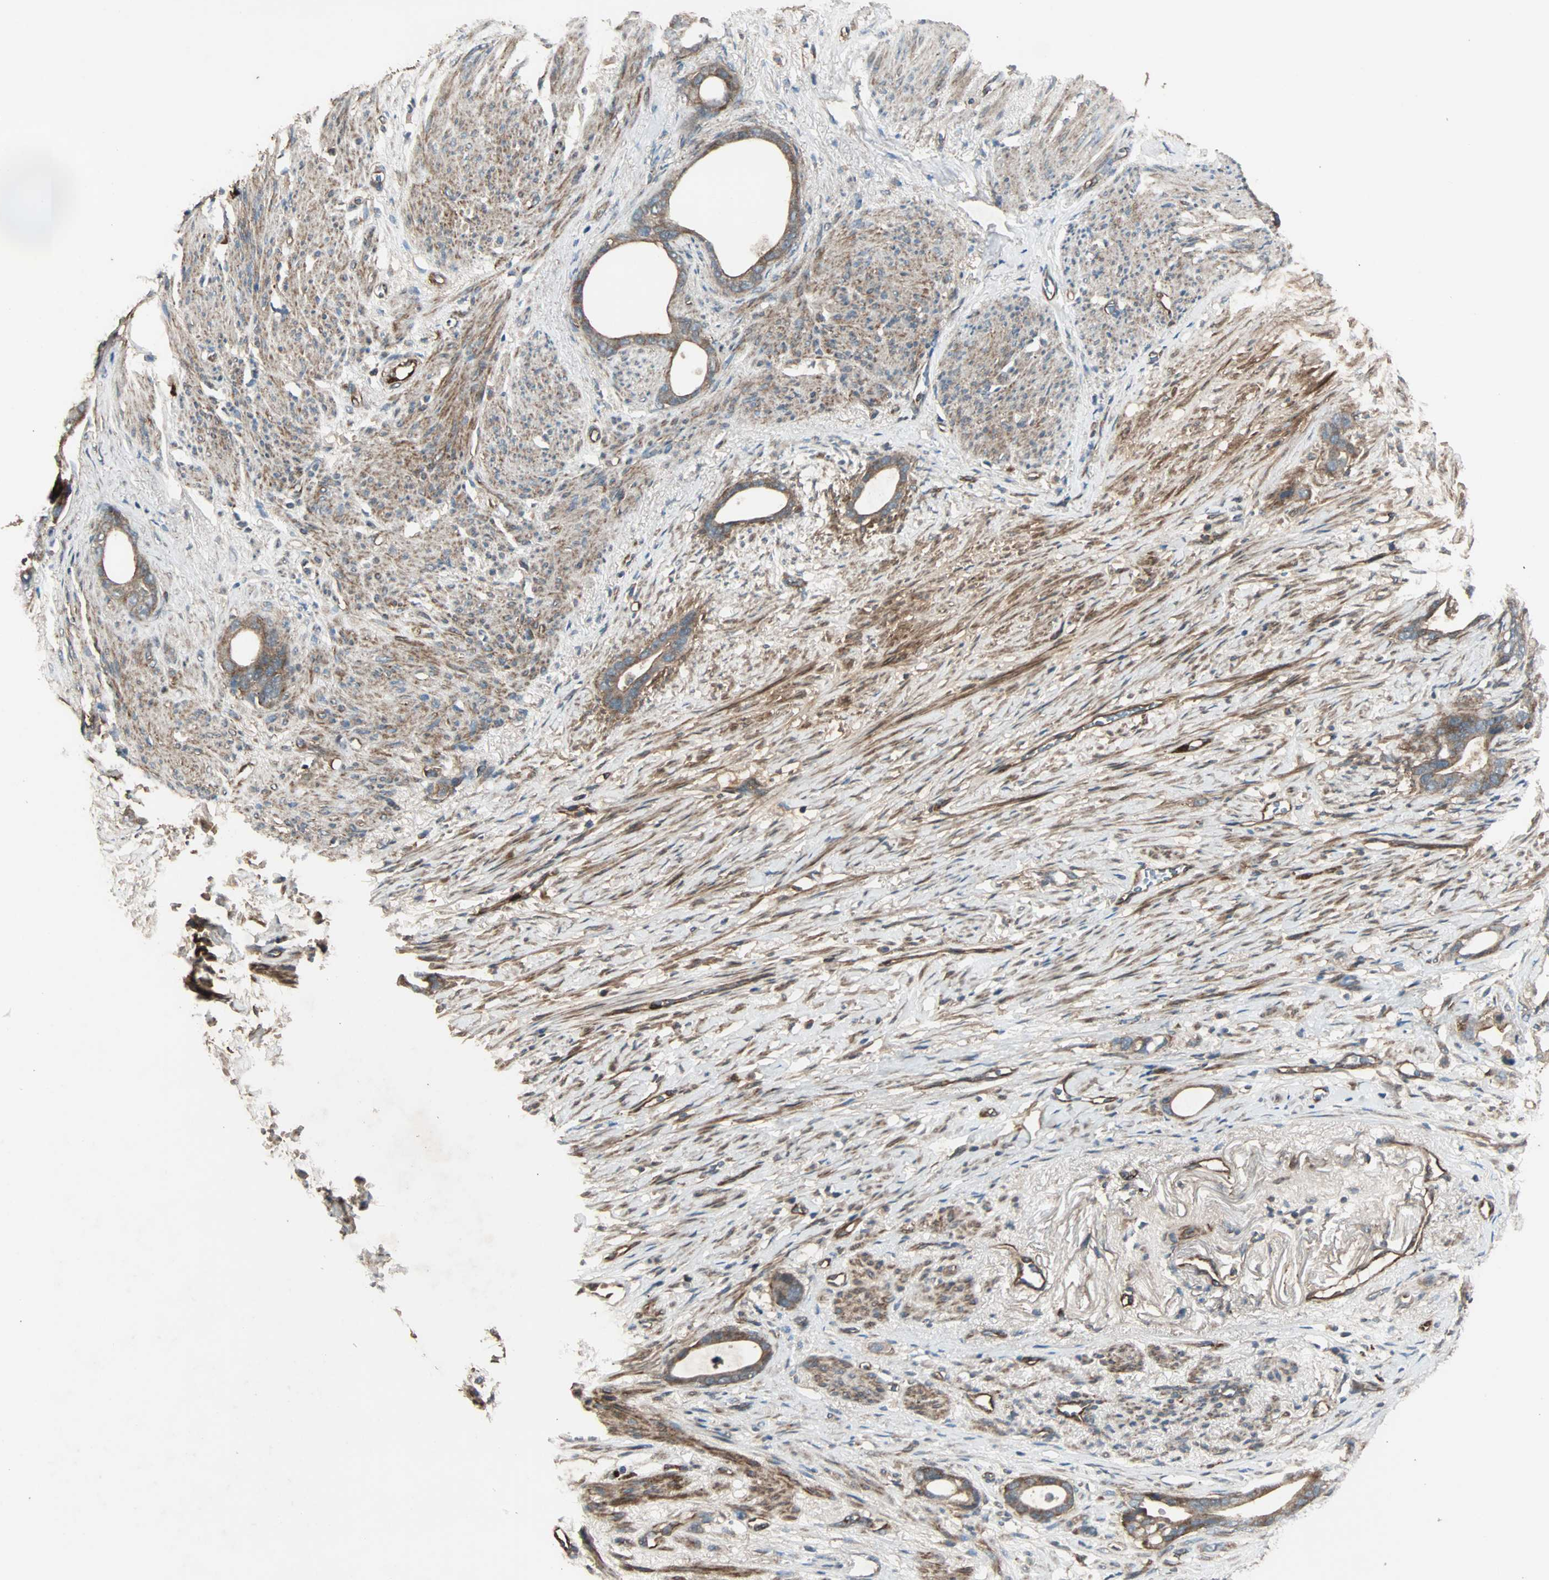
{"staining": {"intensity": "moderate", "quantity": ">75%", "location": "cytoplasmic/membranous"}, "tissue": "stomach cancer", "cell_type": "Tumor cells", "image_type": "cancer", "snomed": [{"axis": "morphology", "description": "Adenocarcinoma, NOS"}, {"axis": "topography", "description": "Stomach"}], "caption": "Immunohistochemistry (IHC) of stomach adenocarcinoma displays medium levels of moderate cytoplasmic/membranous expression in approximately >75% of tumor cells. The staining is performed using DAB (3,3'-diaminobenzidine) brown chromogen to label protein expression. The nuclei are counter-stained blue using hematoxylin.", "gene": "GCK", "patient": {"sex": "female", "age": 75}}